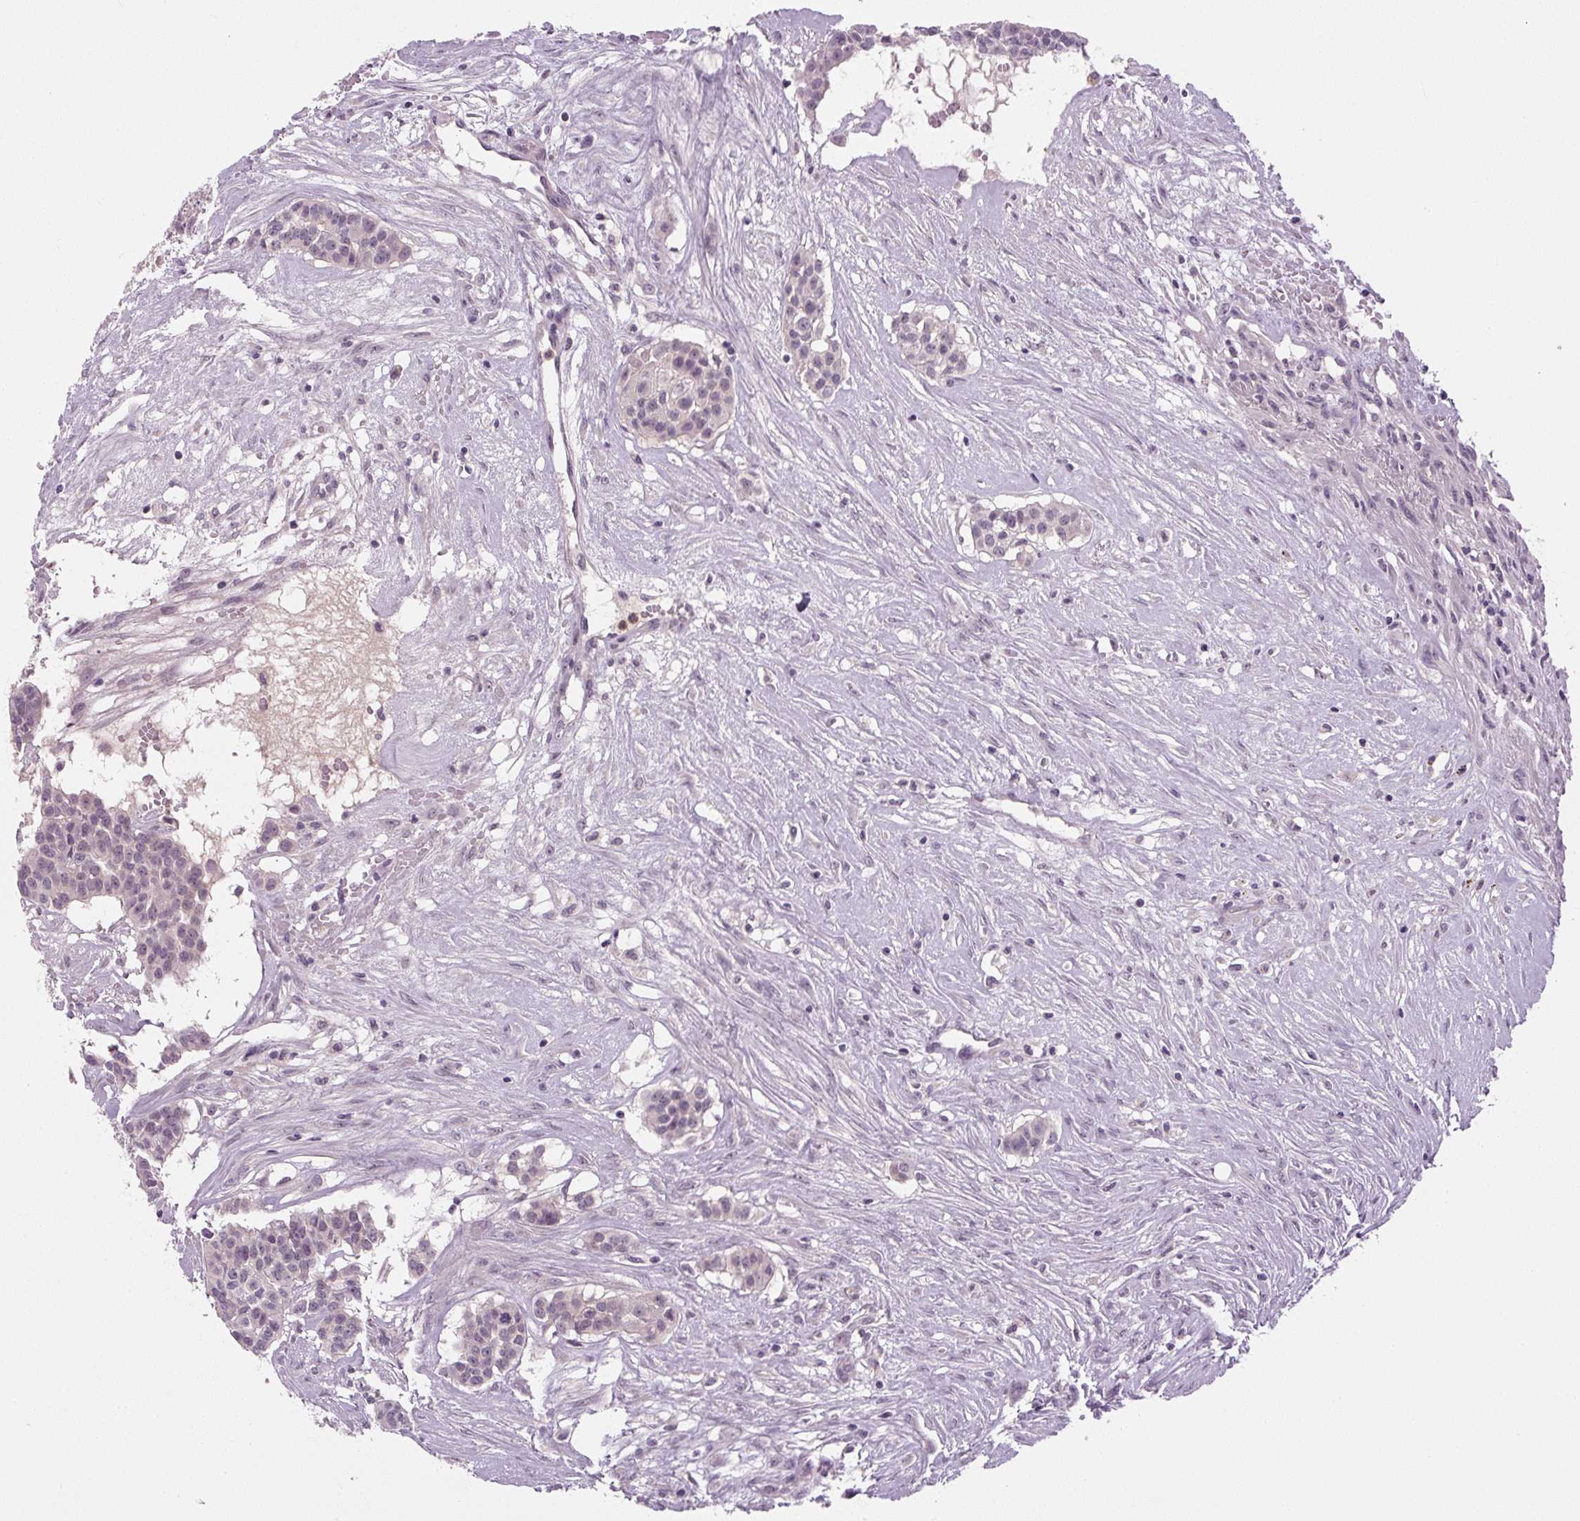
{"staining": {"intensity": "negative", "quantity": "none", "location": "none"}, "tissue": "head and neck cancer", "cell_type": "Tumor cells", "image_type": "cancer", "snomed": [{"axis": "morphology", "description": "Adenocarcinoma, NOS"}, {"axis": "topography", "description": "Head-Neck"}], "caption": "An immunohistochemistry (IHC) histopathology image of adenocarcinoma (head and neck) is shown. There is no staining in tumor cells of adenocarcinoma (head and neck). (IHC, brightfield microscopy, high magnification).", "gene": "SGF29", "patient": {"sex": "male", "age": 81}}